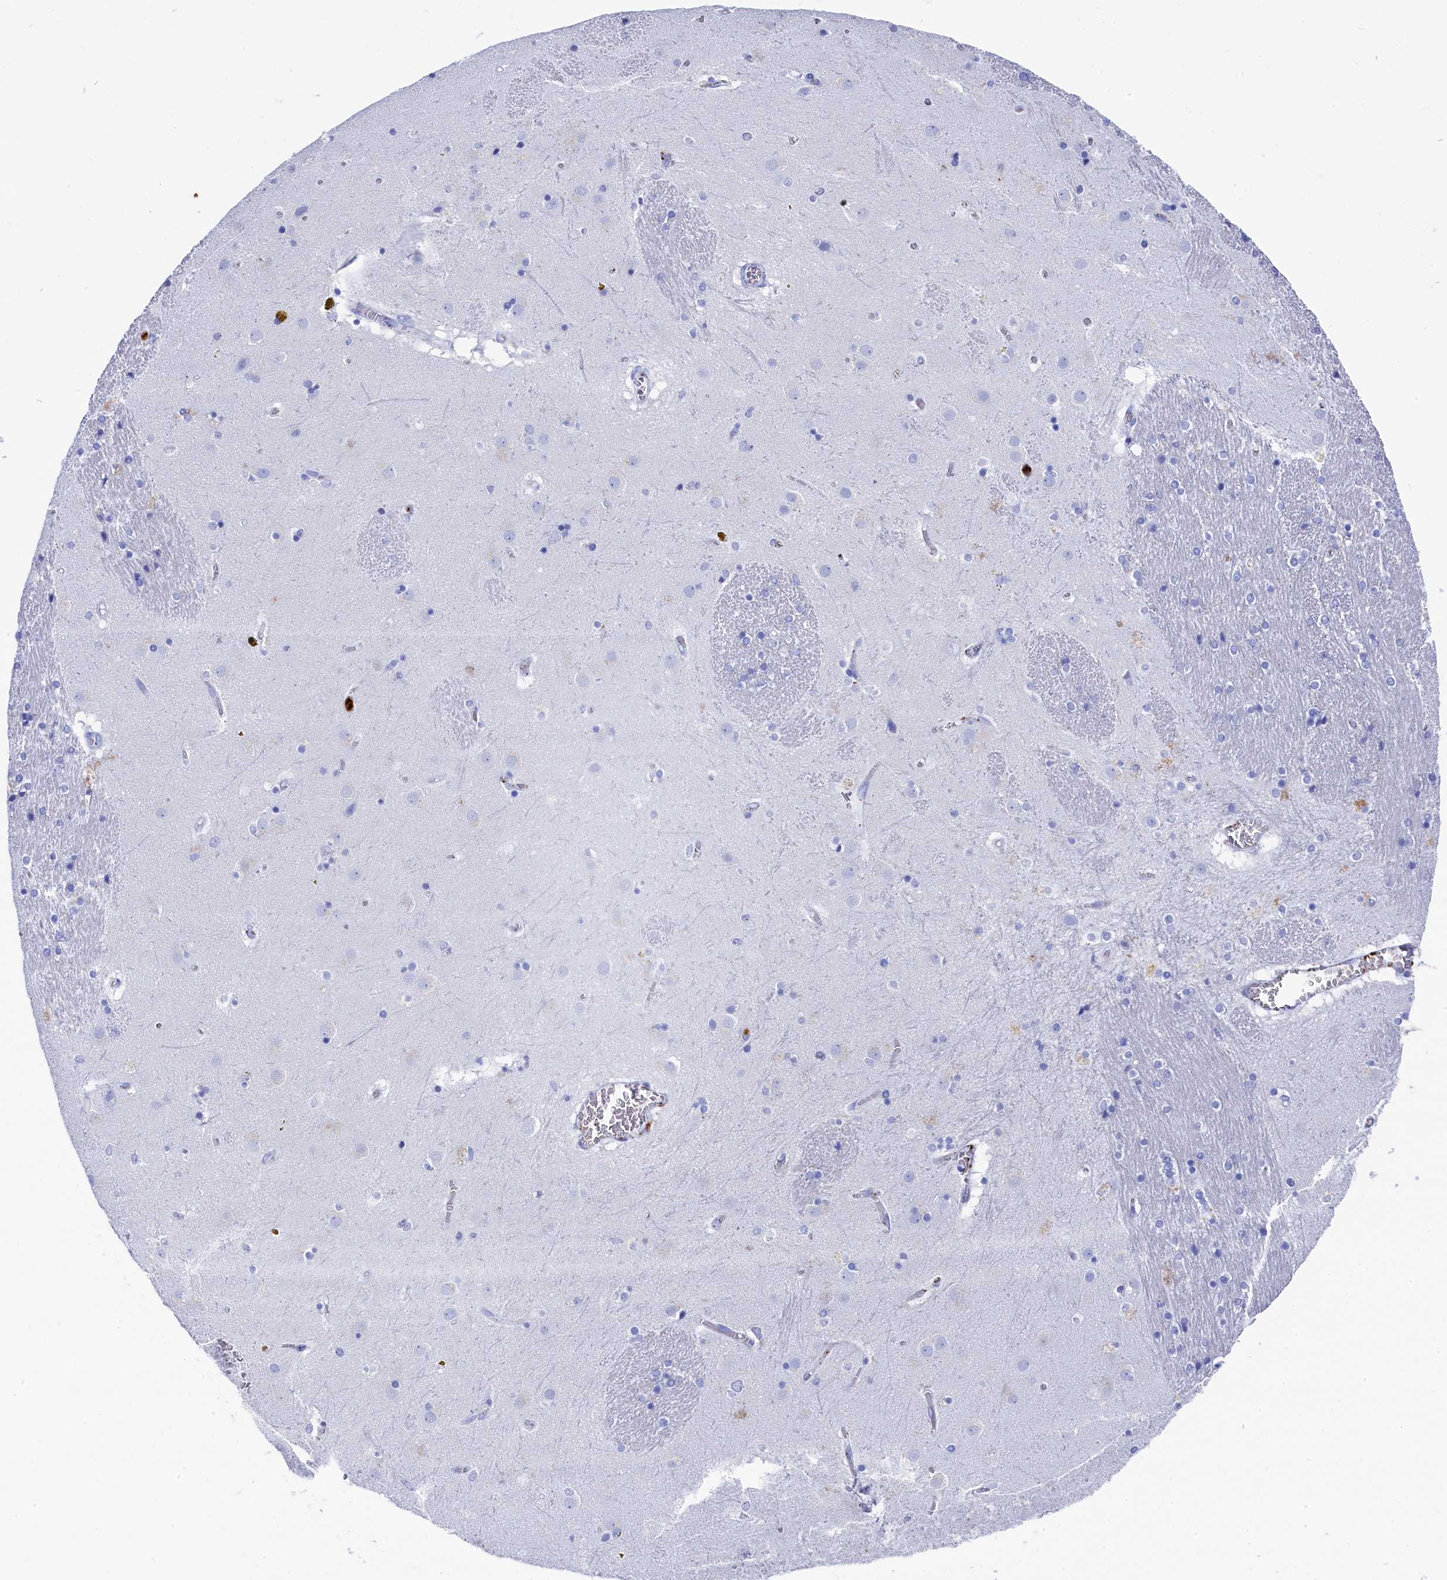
{"staining": {"intensity": "negative", "quantity": "none", "location": "none"}, "tissue": "caudate", "cell_type": "Glial cells", "image_type": "normal", "snomed": [{"axis": "morphology", "description": "Normal tissue, NOS"}, {"axis": "topography", "description": "Lateral ventricle wall"}], "caption": "The immunohistochemistry (IHC) histopathology image has no significant expression in glial cells of caudate.", "gene": "PLAC8", "patient": {"sex": "male", "age": 70}}